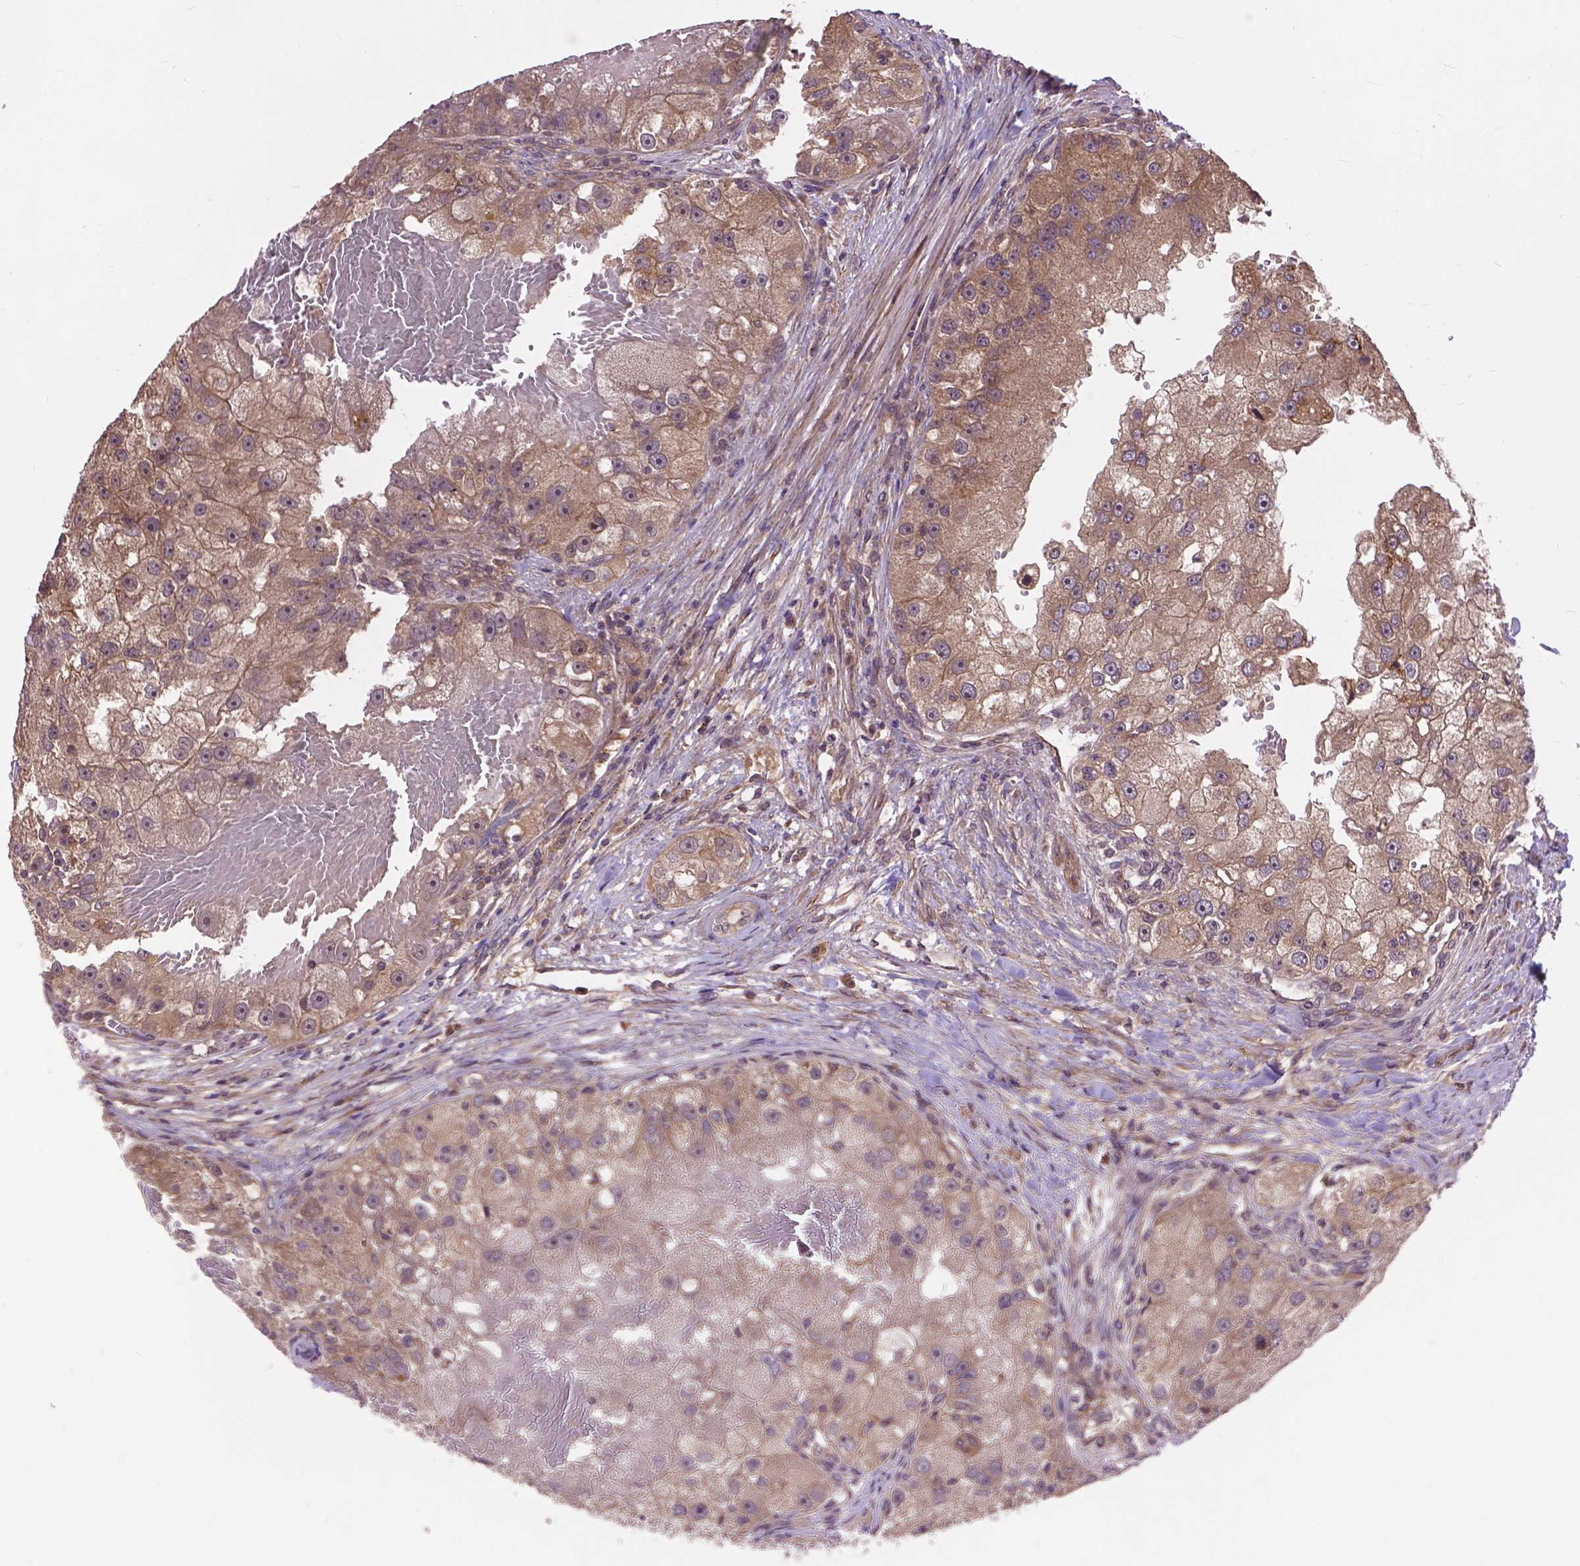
{"staining": {"intensity": "moderate", "quantity": ">75%", "location": "cytoplasmic/membranous"}, "tissue": "renal cancer", "cell_type": "Tumor cells", "image_type": "cancer", "snomed": [{"axis": "morphology", "description": "Adenocarcinoma, NOS"}, {"axis": "topography", "description": "Kidney"}], "caption": "DAB immunohistochemical staining of human adenocarcinoma (renal) reveals moderate cytoplasmic/membranous protein positivity in about >75% of tumor cells.", "gene": "ZNF616", "patient": {"sex": "male", "age": 63}}